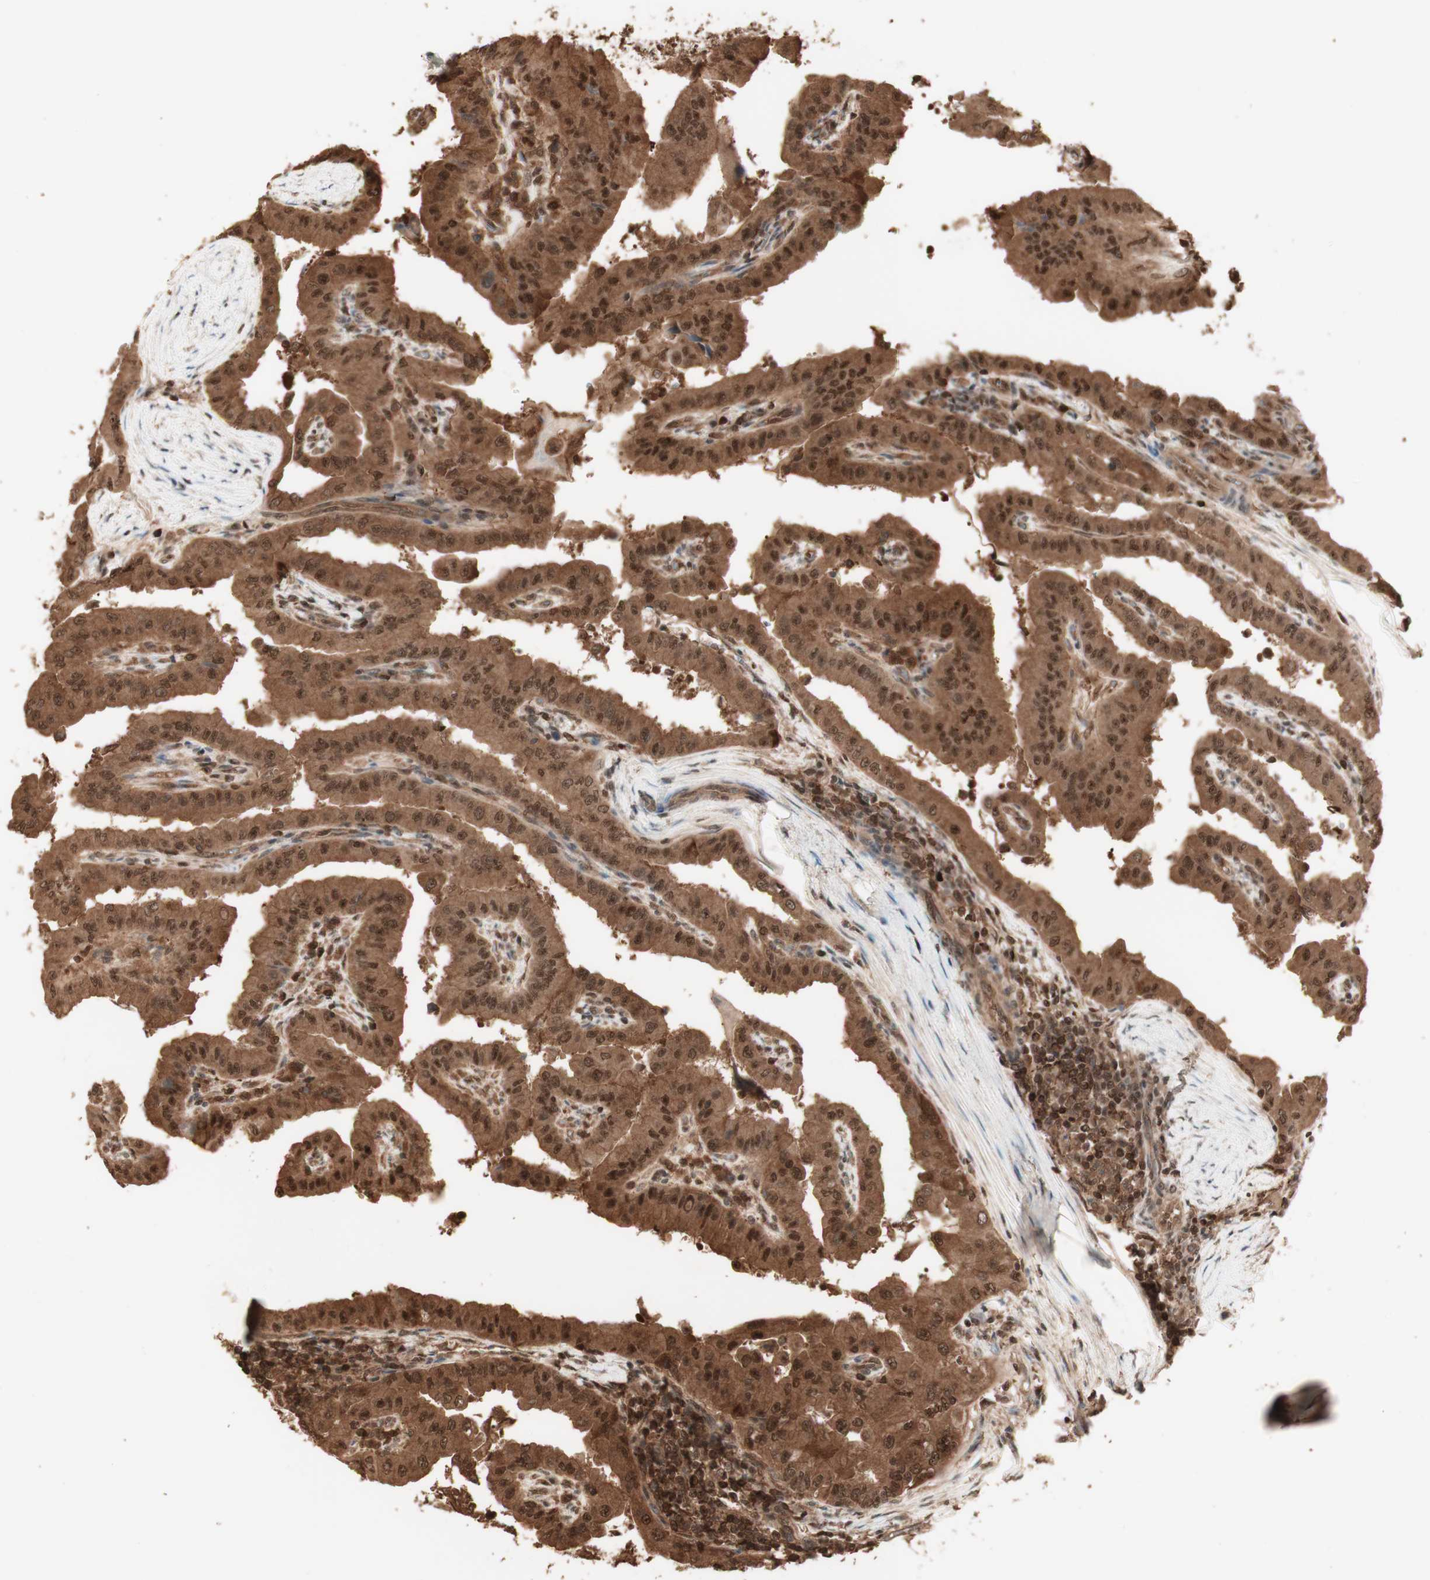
{"staining": {"intensity": "strong", "quantity": ">75%", "location": "cytoplasmic/membranous,nuclear"}, "tissue": "thyroid cancer", "cell_type": "Tumor cells", "image_type": "cancer", "snomed": [{"axis": "morphology", "description": "Papillary adenocarcinoma, NOS"}, {"axis": "topography", "description": "Thyroid gland"}], "caption": "Immunohistochemistry of papillary adenocarcinoma (thyroid) exhibits high levels of strong cytoplasmic/membranous and nuclear staining in approximately >75% of tumor cells. (DAB IHC, brown staining for protein, blue staining for nuclei).", "gene": "YWHAB", "patient": {"sex": "male", "age": 33}}